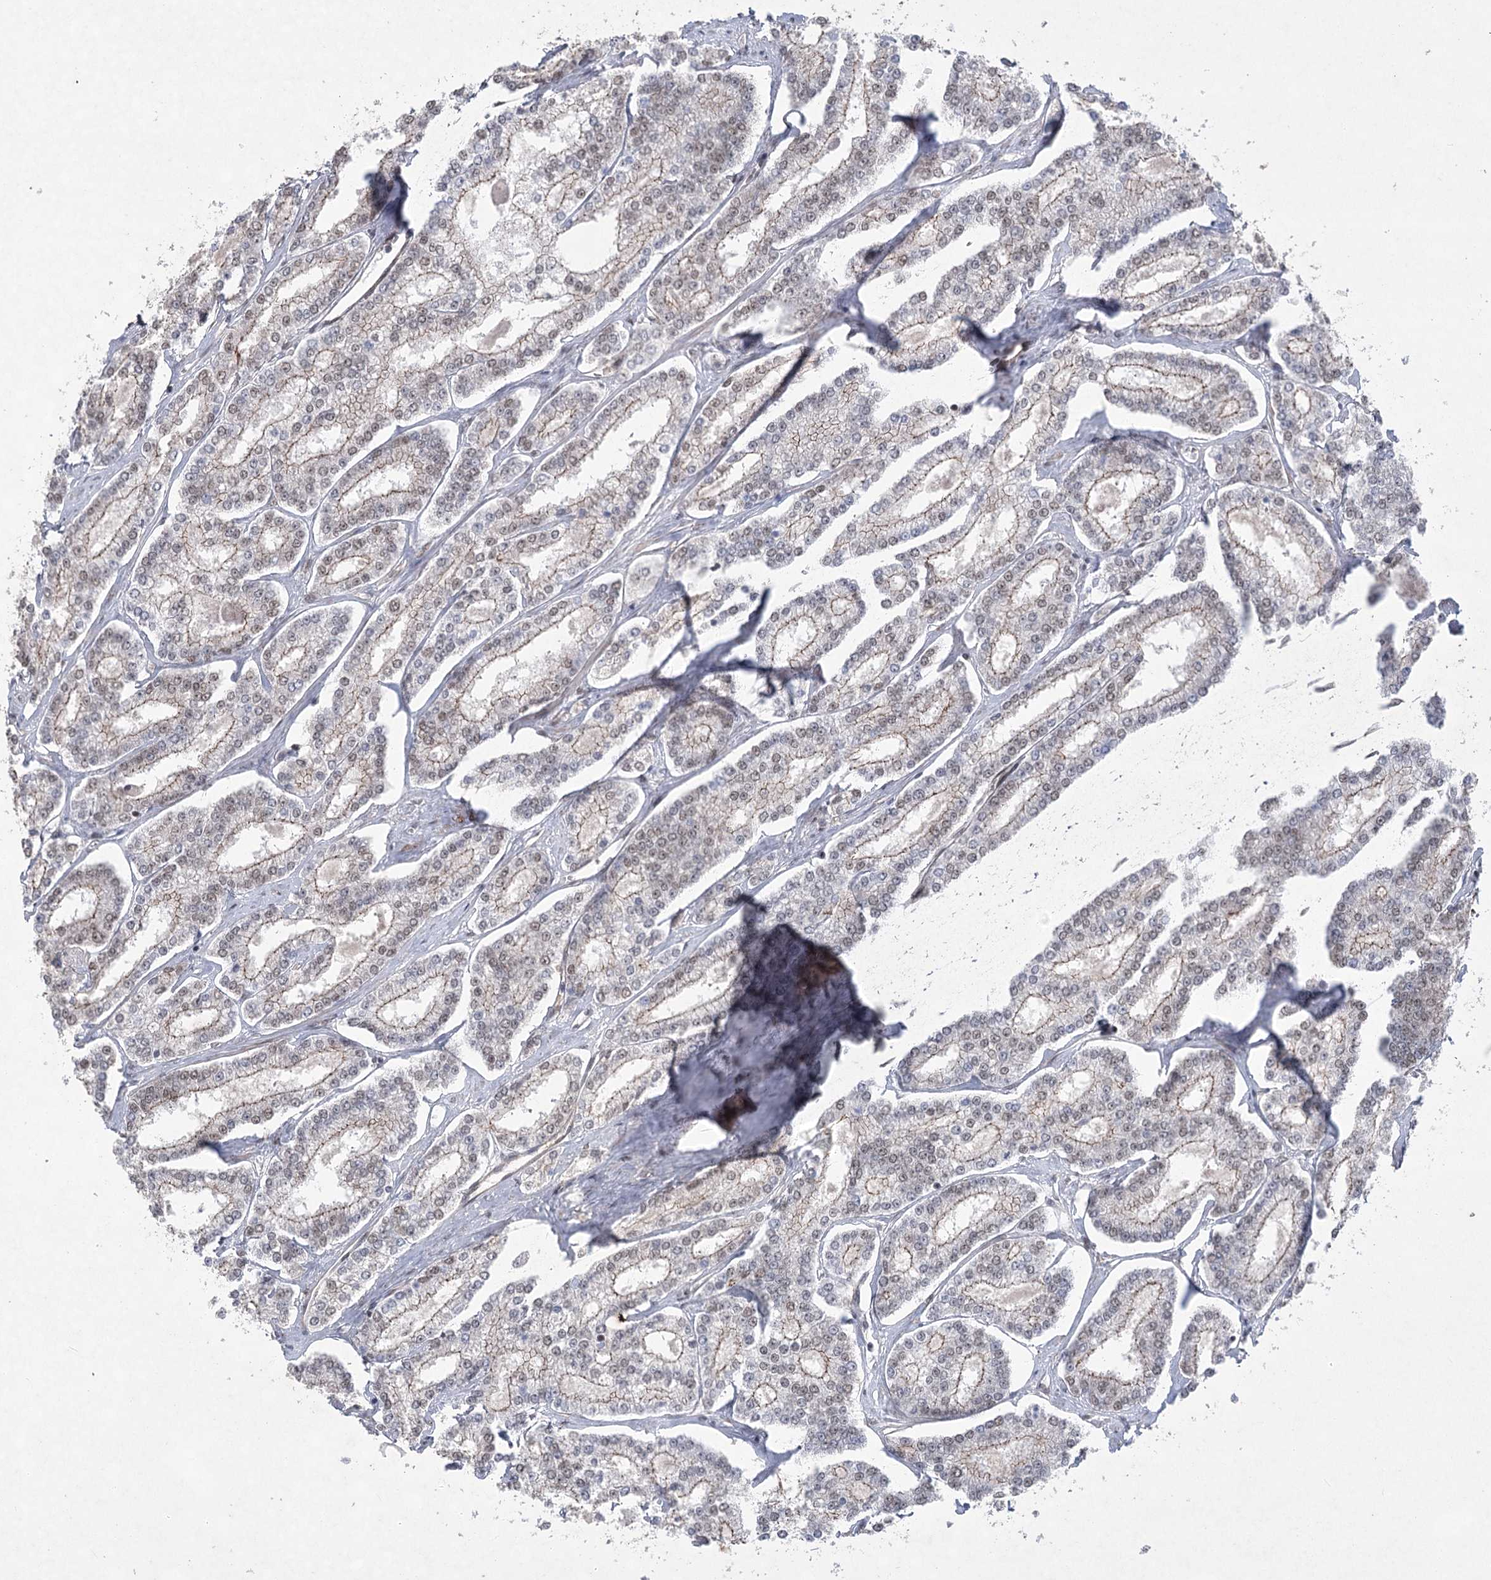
{"staining": {"intensity": "weak", "quantity": "25%-75%", "location": "cytoplasmic/membranous,nuclear"}, "tissue": "prostate cancer", "cell_type": "Tumor cells", "image_type": "cancer", "snomed": [{"axis": "morphology", "description": "Normal tissue, NOS"}, {"axis": "morphology", "description": "Adenocarcinoma, High grade"}, {"axis": "topography", "description": "Prostate"}], "caption": "Tumor cells exhibit weak cytoplasmic/membranous and nuclear staining in approximately 25%-75% of cells in adenocarcinoma (high-grade) (prostate).", "gene": "ZCCHC8", "patient": {"sex": "male", "age": 83}}